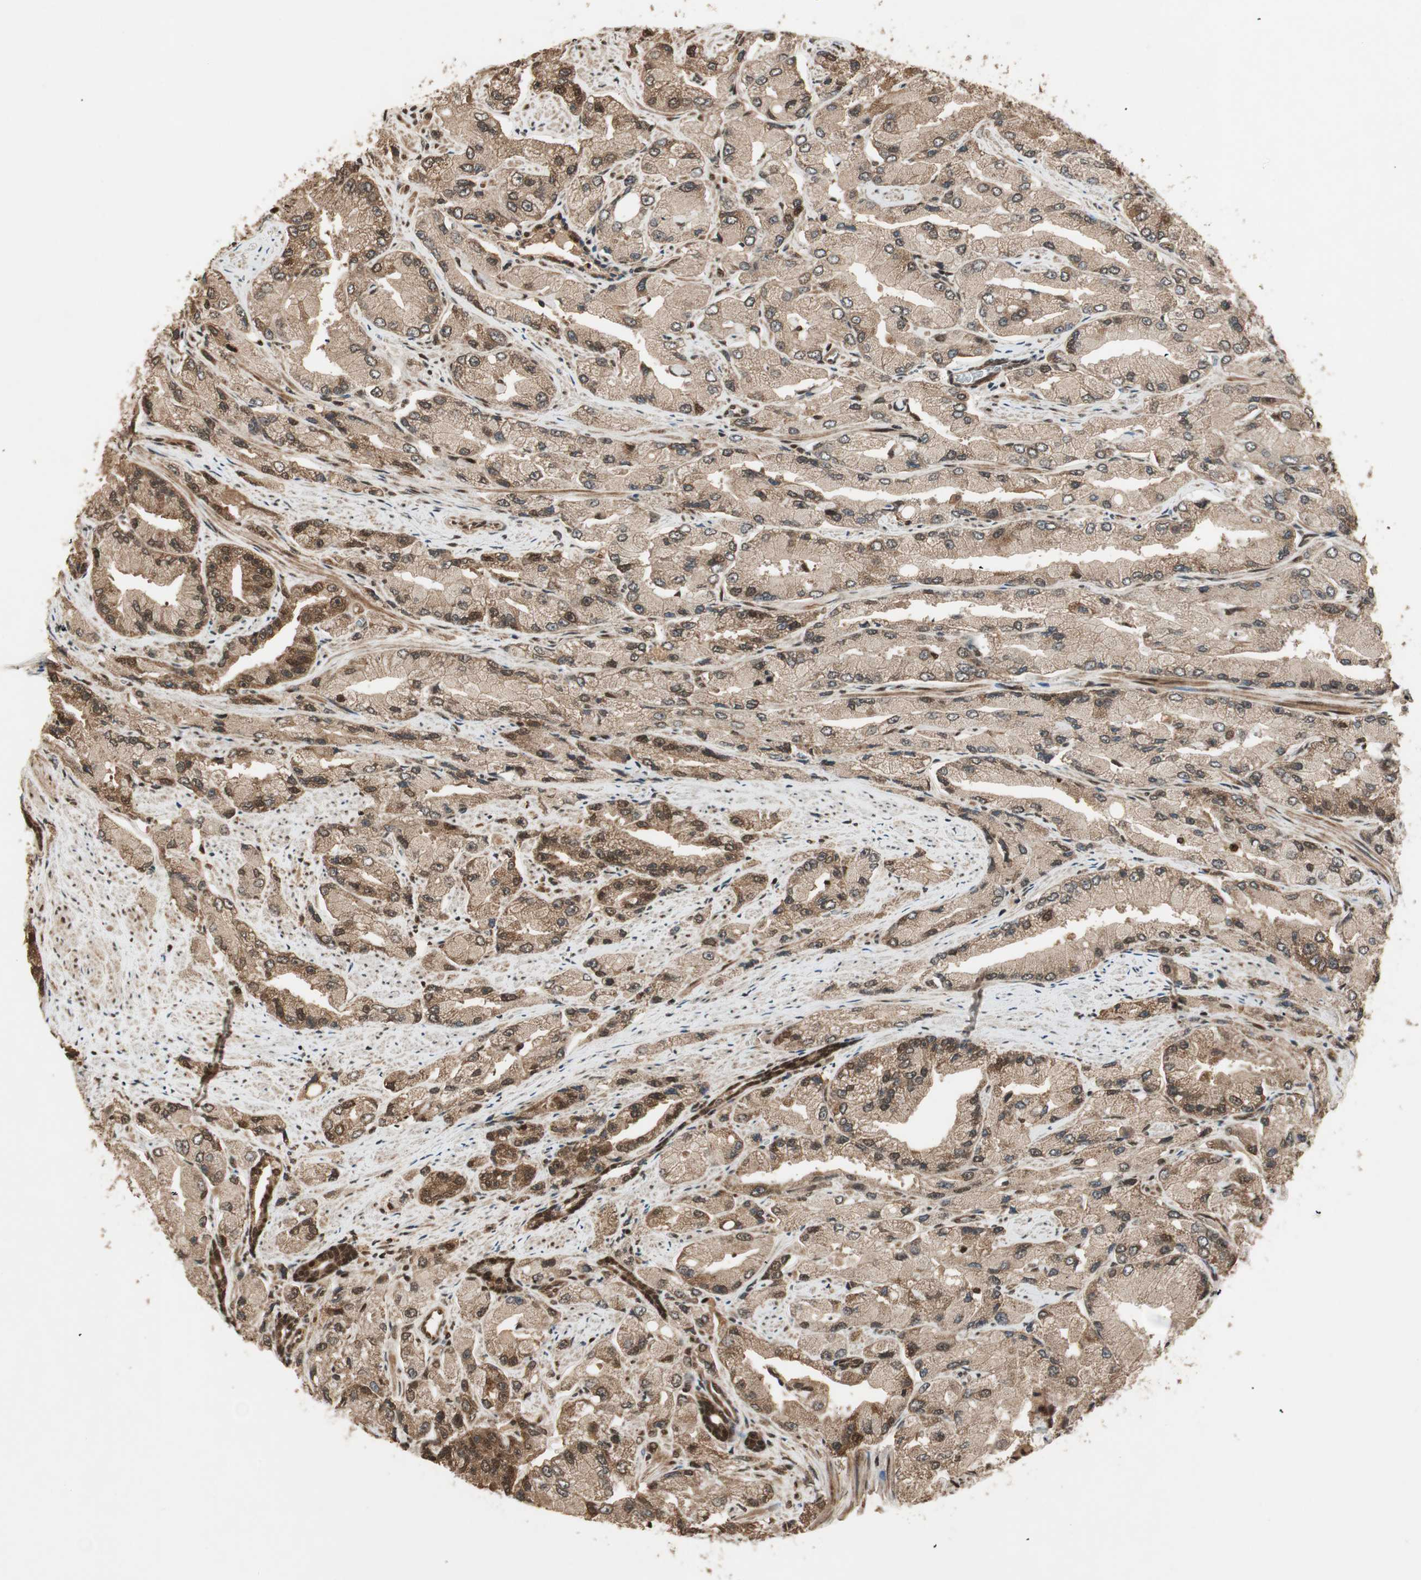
{"staining": {"intensity": "moderate", "quantity": ">75%", "location": "cytoplasmic/membranous,nuclear"}, "tissue": "prostate cancer", "cell_type": "Tumor cells", "image_type": "cancer", "snomed": [{"axis": "morphology", "description": "Adenocarcinoma, High grade"}, {"axis": "topography", "description": "Prostate"}], "caption": "DAB immunohistochemical staining of prostate adenocarcinoma (high-grade) exhibits moderate cytoplasmic/membranous and nuclear protein expression in approximately >75% of tumor cells.", "gene": "RPA3", "patient": {"sex": "male", "age": 58}}